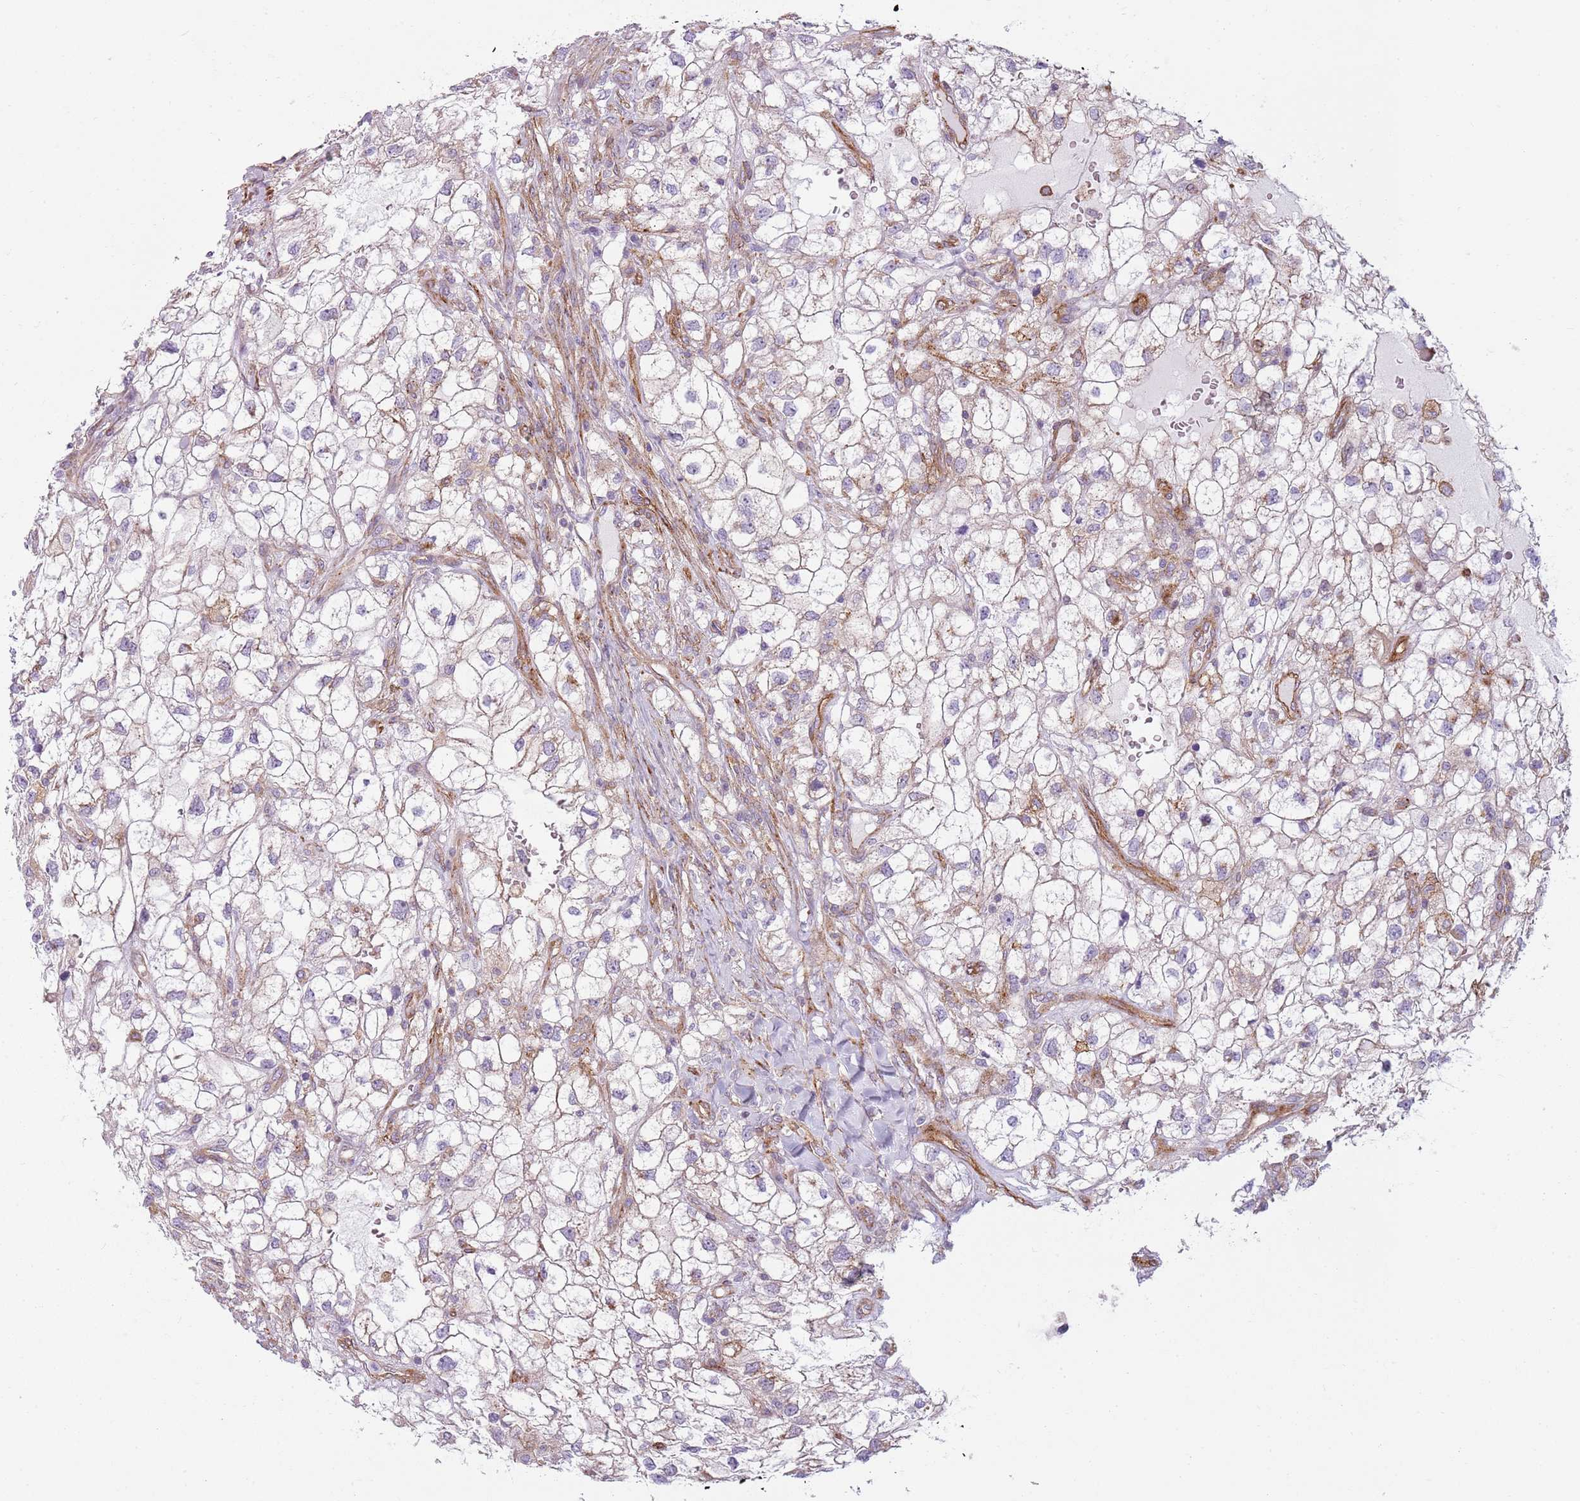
{"staining": {"intensity": "weak", "quantity": "25%-75%", "location": "cytoplasmic/membranous"}, "tissue": "renal cancer", "cell_type": "Tumor cells", "image_type": "cancer", "snomed": [{"axis": "morphology", "description": "Adenocarcinoma, NOS"}, {"axis": "topography", "description": "Kidney"}], "caption": "DAB (3,3'-diaminobenzidine) immunohistochemical staining of renal cancer (adenocarcinoma) exhibits weak cytoplasmic/membranous protein positivity in approximately 25%-75% of tumor cells.", "gene": "SNX1", "patient": {"sex": "male", "age": 59}}